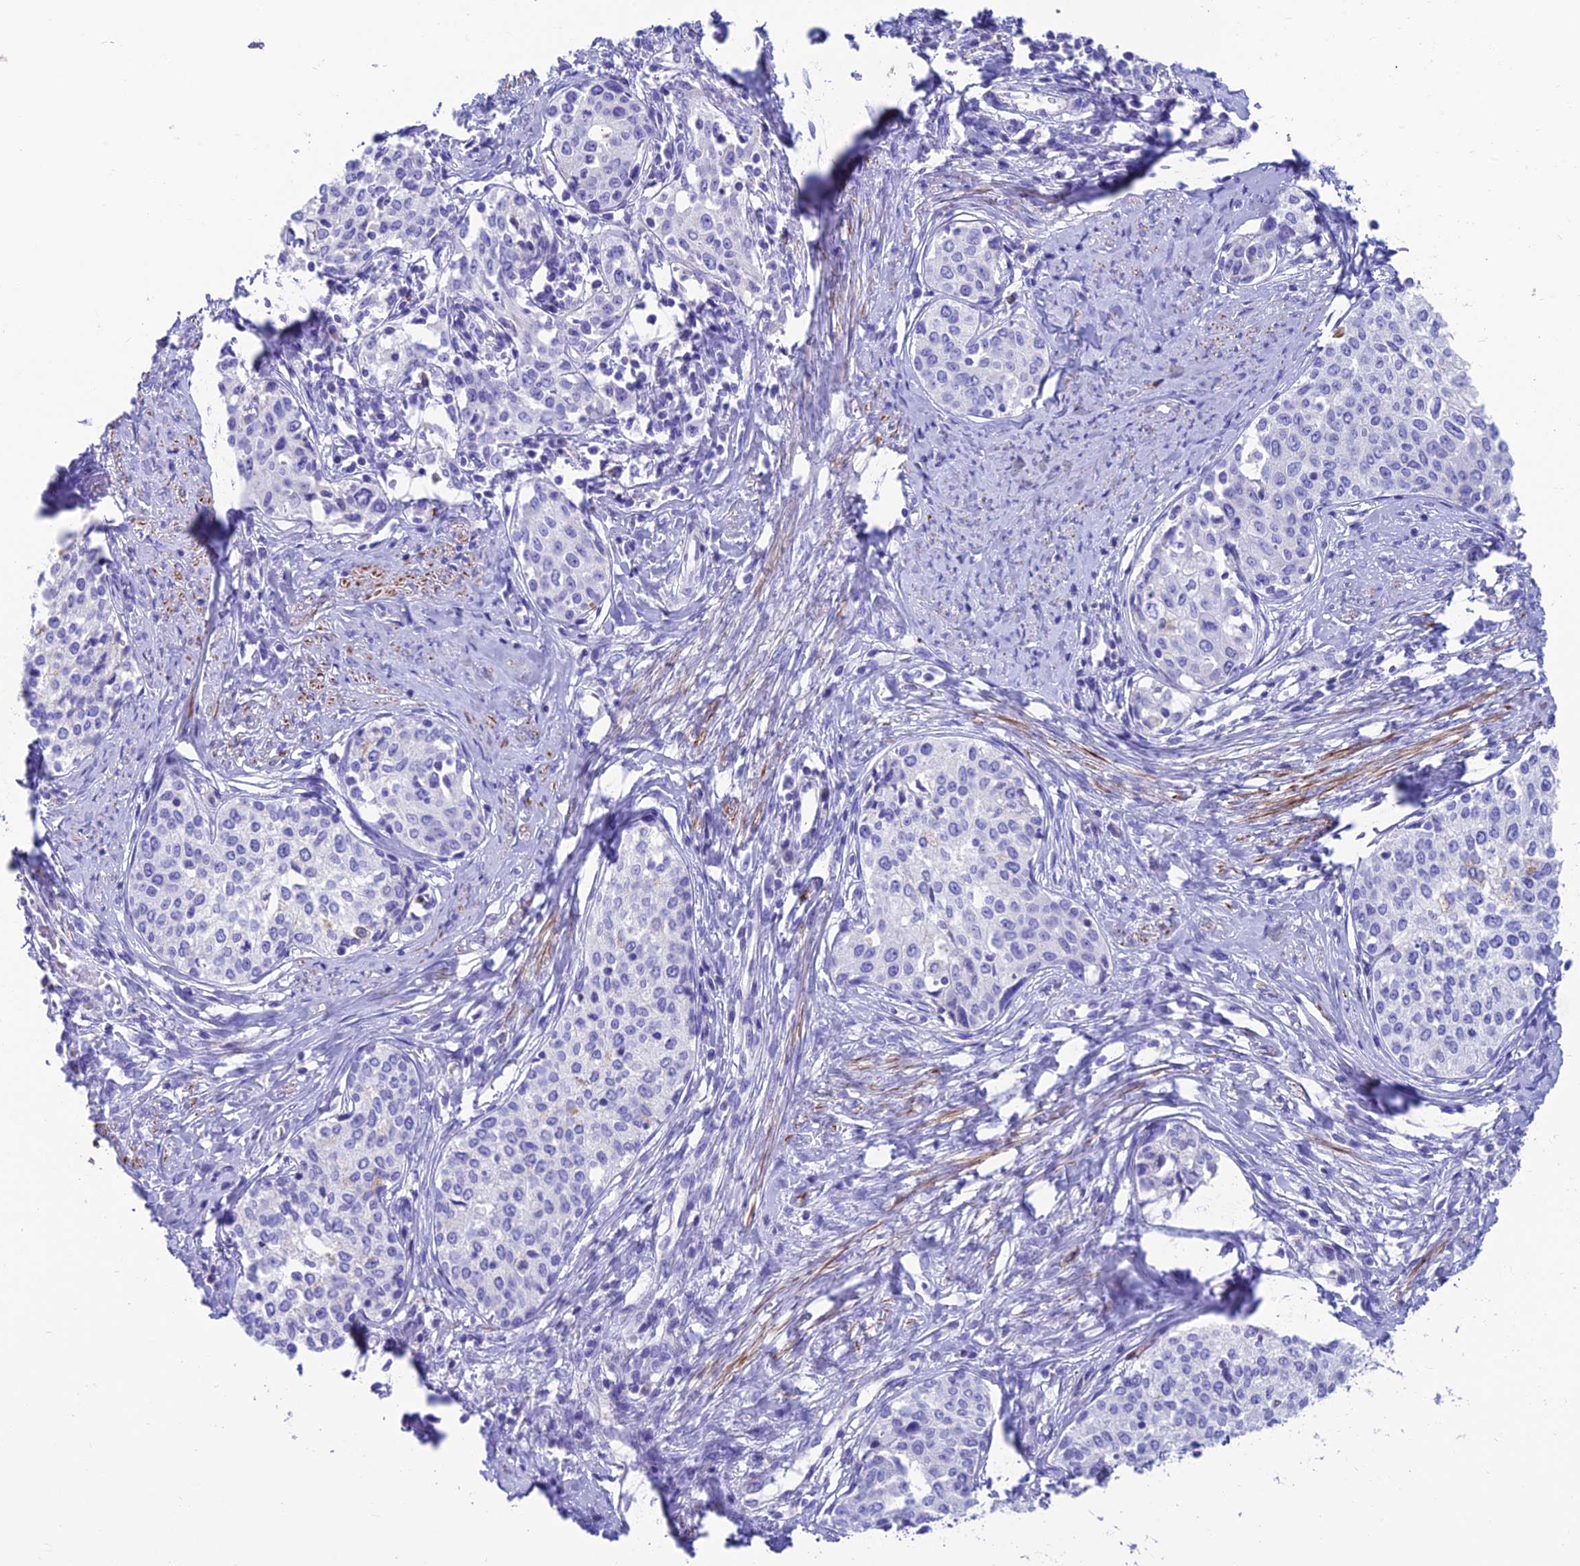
{"staining": {"intensity": "negative", "quantity": "none", "location": "none"}, "tissue": "cervical cancer", "cell_type": "Tumor cells", "image_type": "cancer", "snomed": [{"axis": "morphology", "description": "Squamous cell carcinoma, NOS"}, {"axis": "morphology", "description": "Adenocarcinoma, NOS"}, {"axis": "topography", "description": "Cervix"}], "caption": "Immunohistochemistry (IHC) of human cervical cancer shows no staining in tumor cells.", "gene": "GNG11", "patient": {"sex": "female", "age": 52}}